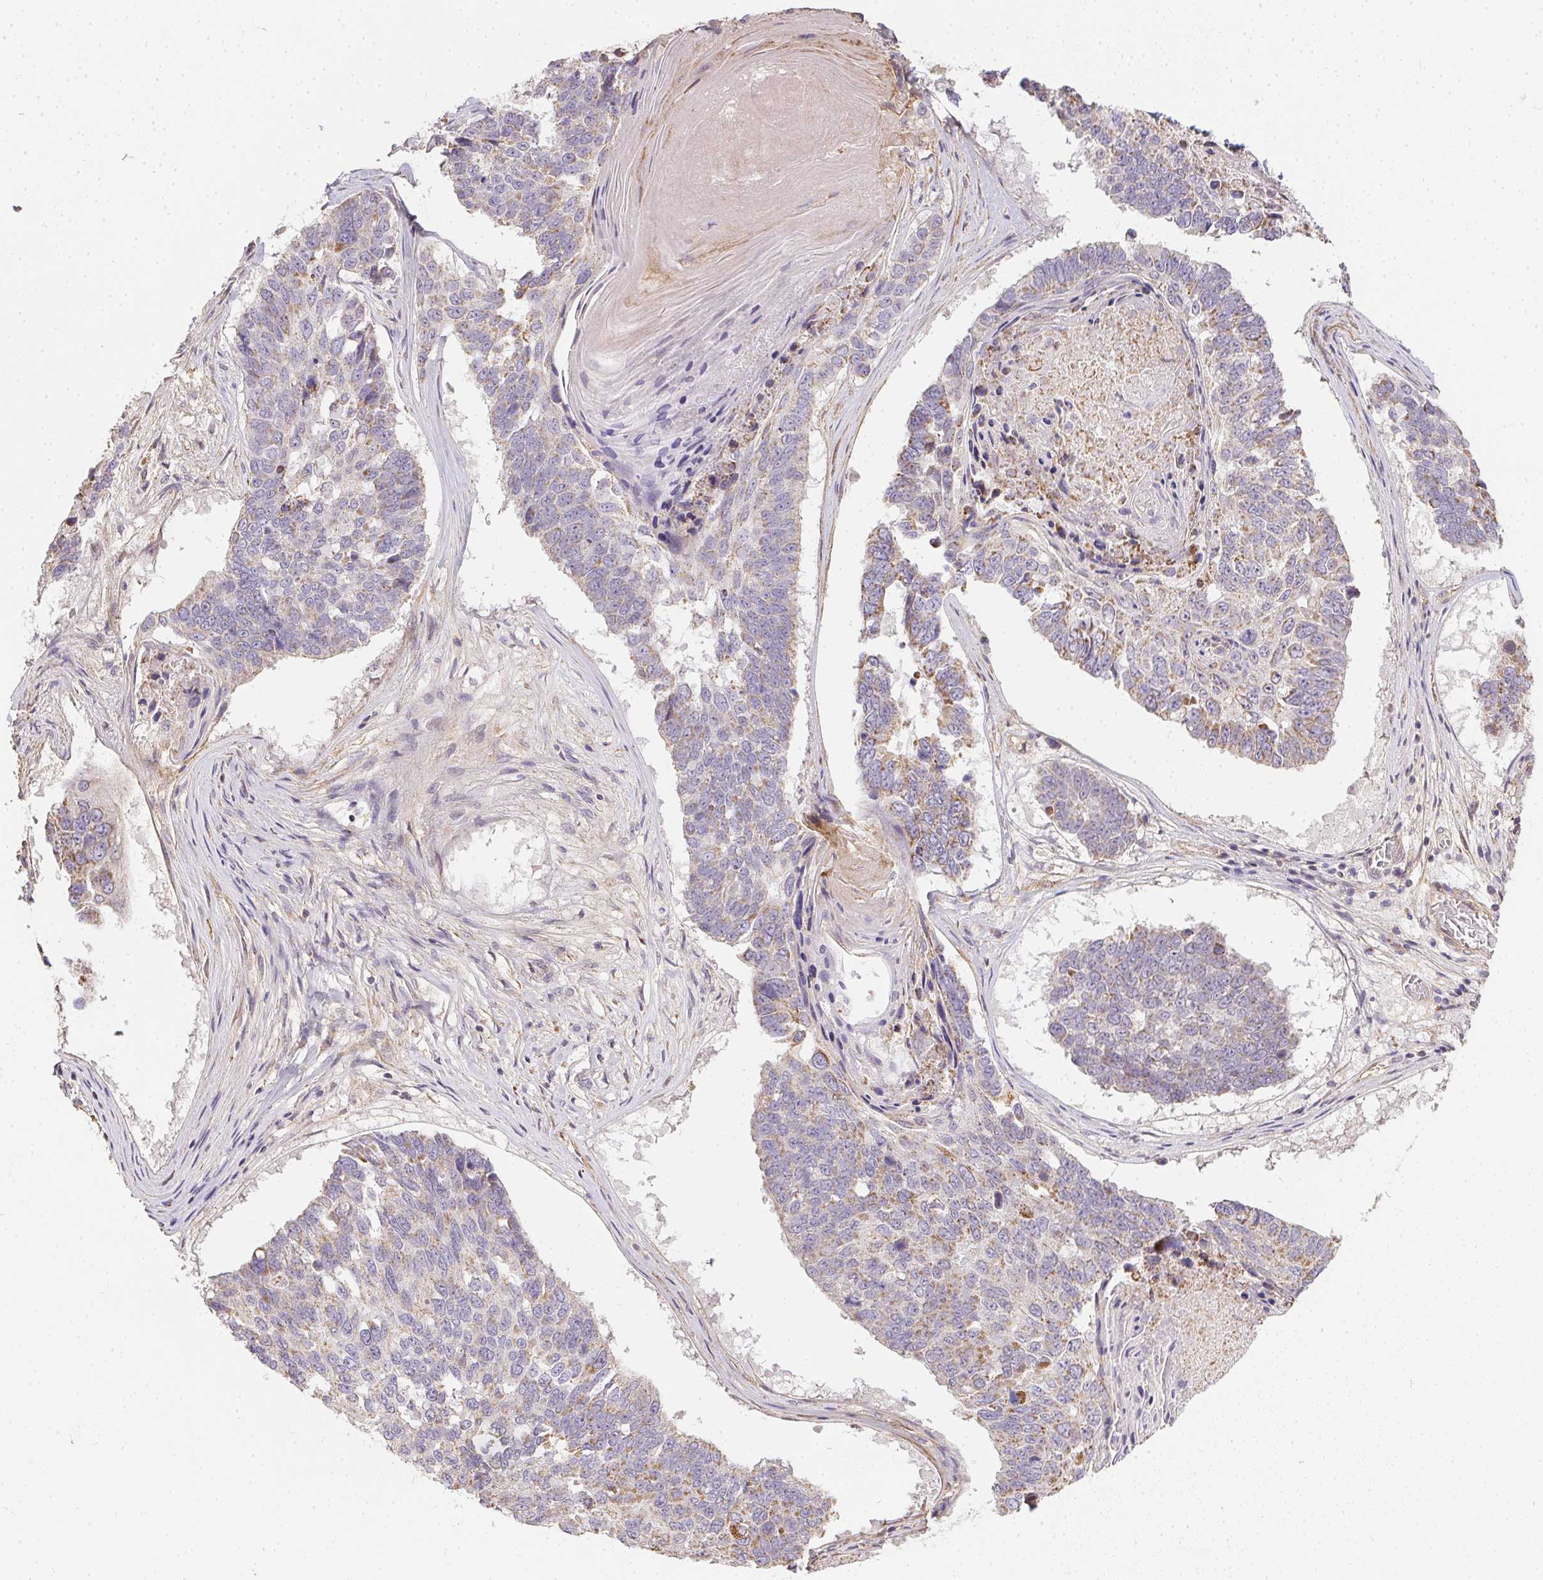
{"staining": {"intensity": "weak", "quantity": "25%-75%", "location": "cytoplasmic/membranous"}, "tissue": "lung cancer", "cell_type": "Tumor cells", "image_type": "cancer", "snomed": [{"axis": "morphology", "description": "Squamous cell carcinoma, NOS"}, {"axis": "topography", "description": "Lung"}], "caption": "Weak cytoplasmic/membranous expression for a protein is seen in approximately 25%-75% of tumor cells of squamous cell carcinoma (lung) using immunohistochemistry (IHC).", "gene": "REV3L", "patient": {"sex": "male", "age": 73}}